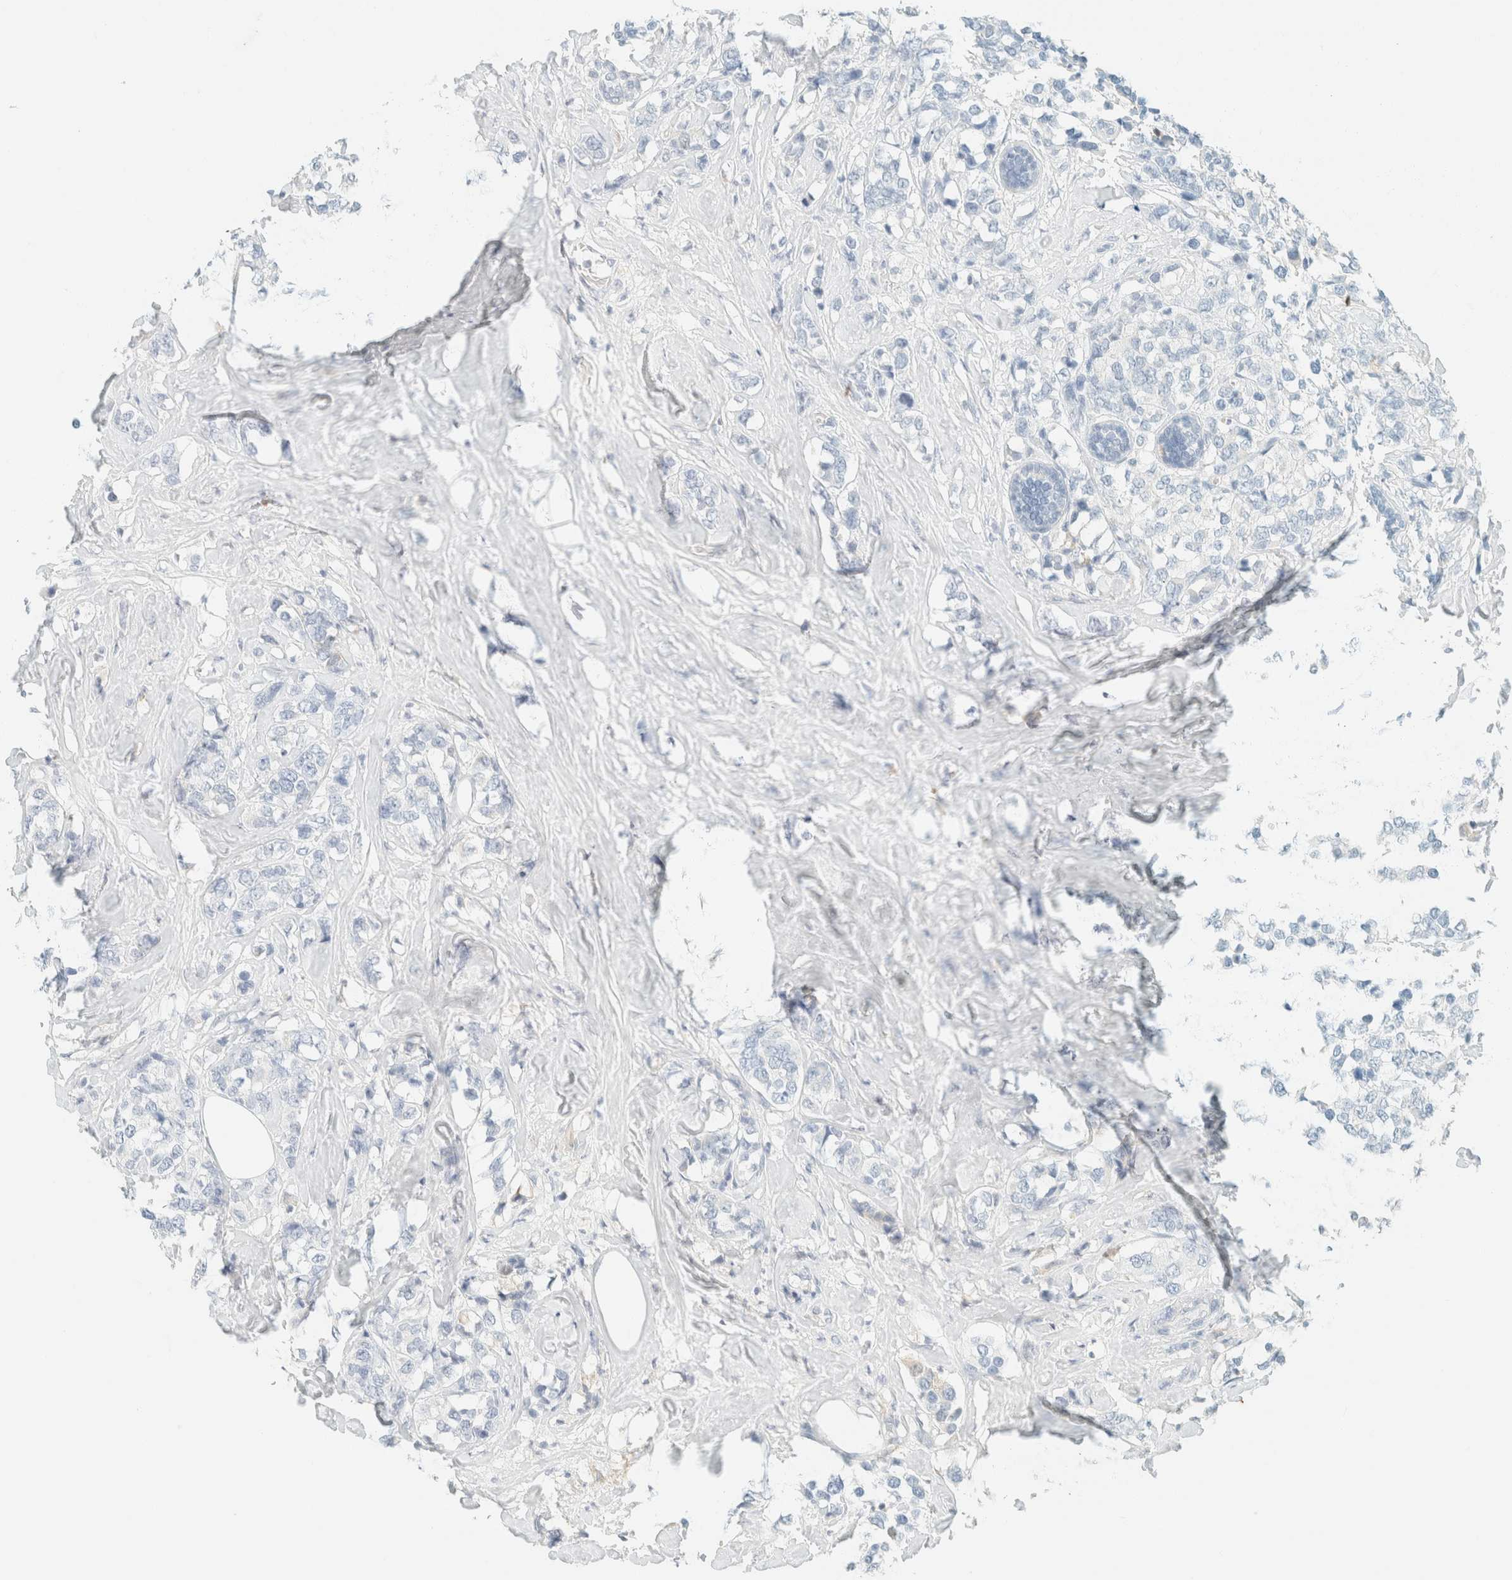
{"staining": {"intensity": "negative", "quantity": "none", "location": "none"}, "tissue": "breast cancer", "cell_type": "Tumor cells", "image_type": "cancer", "snomed": [{"axis": "morphology", "description": "Lobular carcinoma"}, {"axis": "topography", "description": "Breast"}], "caption": "DAB (3,3'-diaminobenzidine) immunohistochemical staining of human breast lobular carcinoma shows no significant expression in tumor cells.", "gene": "GPA33", "patient": {"sex": "female", "age": 59}}